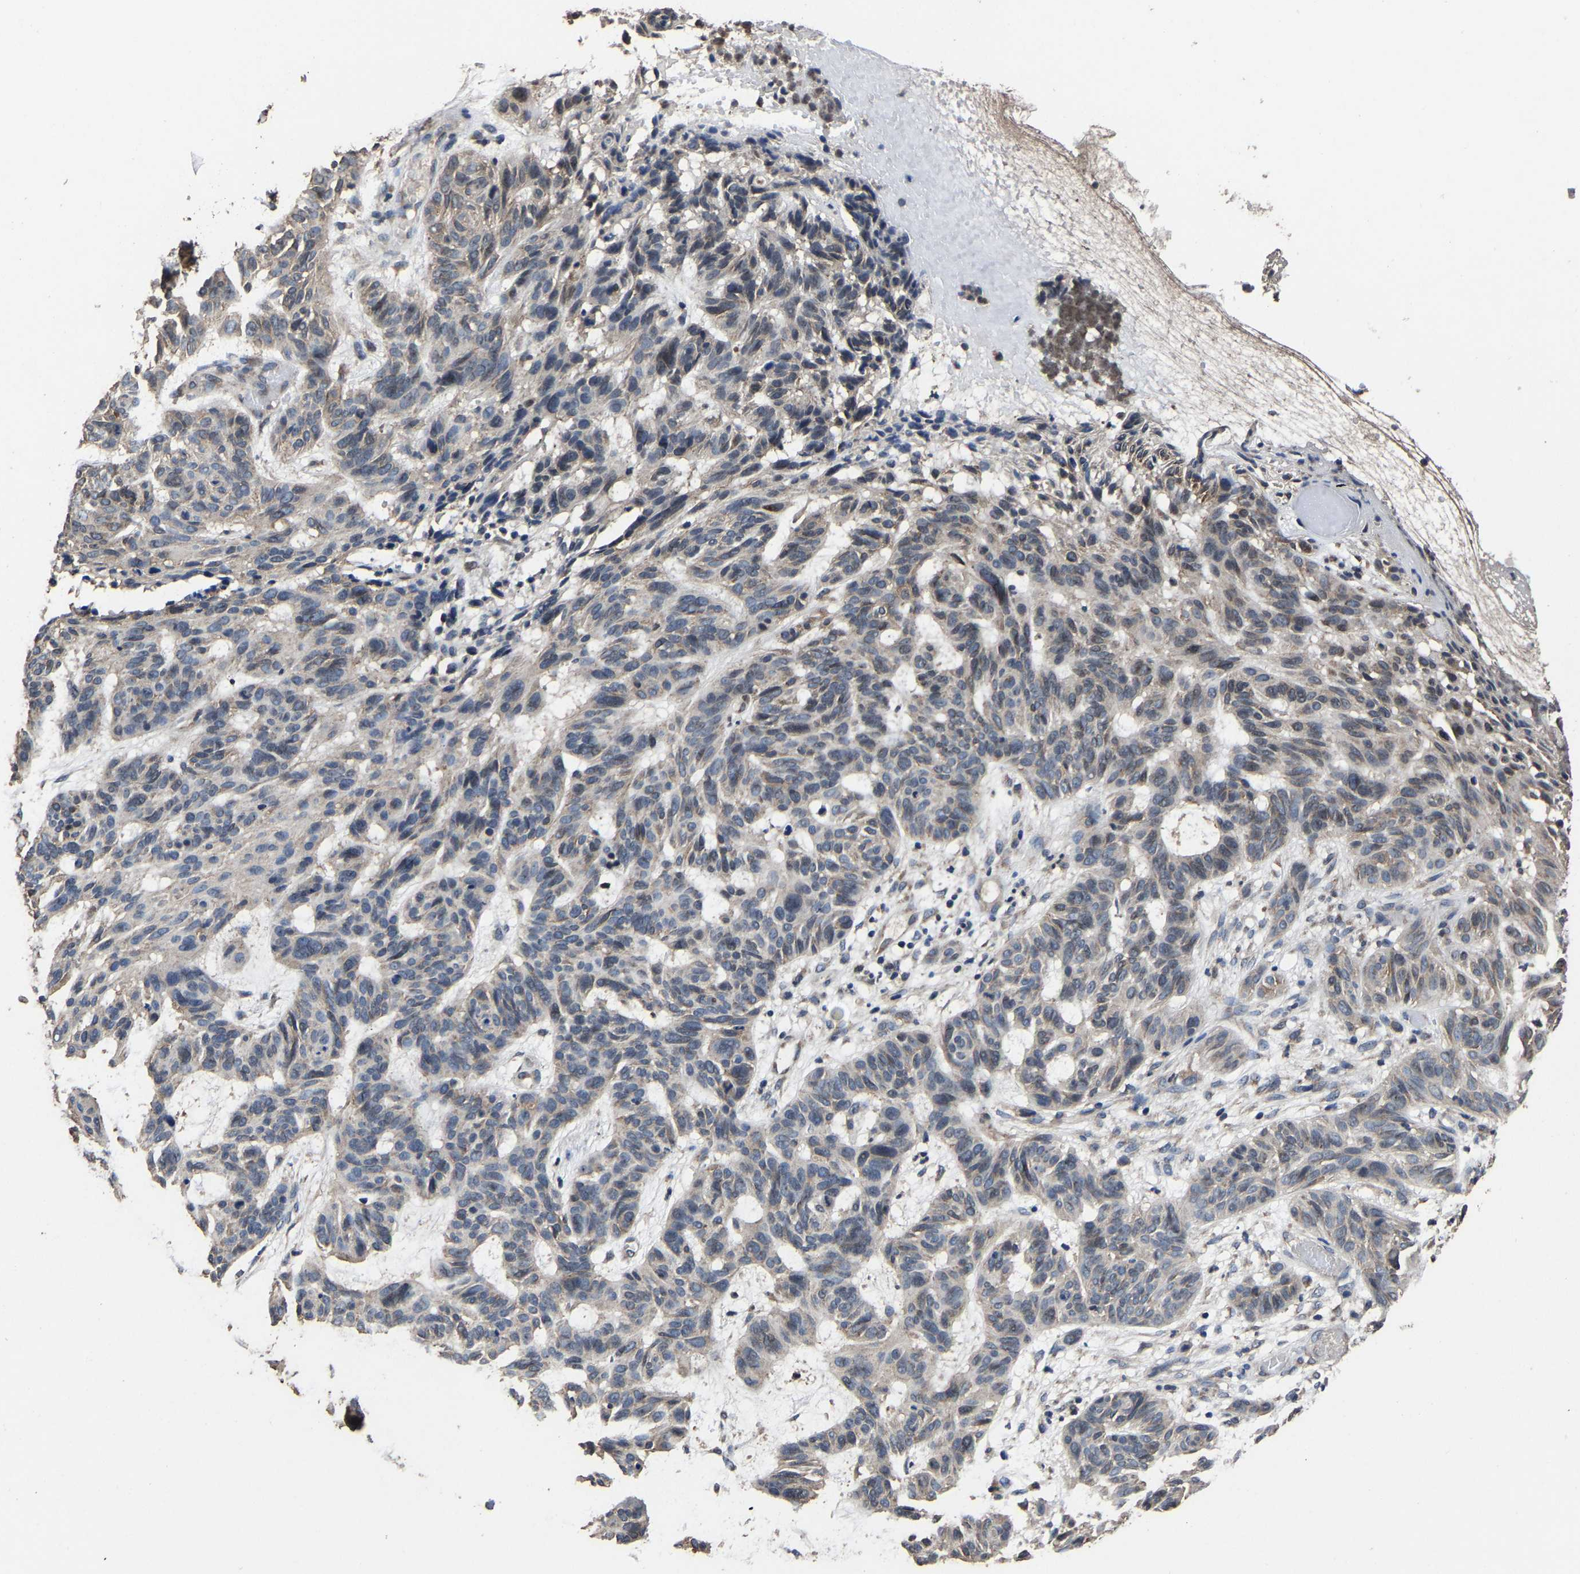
{"staining": {"intensity": "weak", "quantity": "<25%", "location": "cytoplasmic/membranous"}, "tissue": "skin cancer", "cell_type": "Tumor cells", "image_type": "cancer", "snomed": [{"axis": "morphology", "description": "Basal cell carcinoma"}, {"axis": "topography", "description": "Skin"}], "caption": "Immunohistochemistry micrograph of neoplastic tissue: human skin cancer stained with DAB demonstrates no significant protein positivity in tumor cells.", "gene": "EBAG9", "patient": {"sex": "male", "age": 85}}